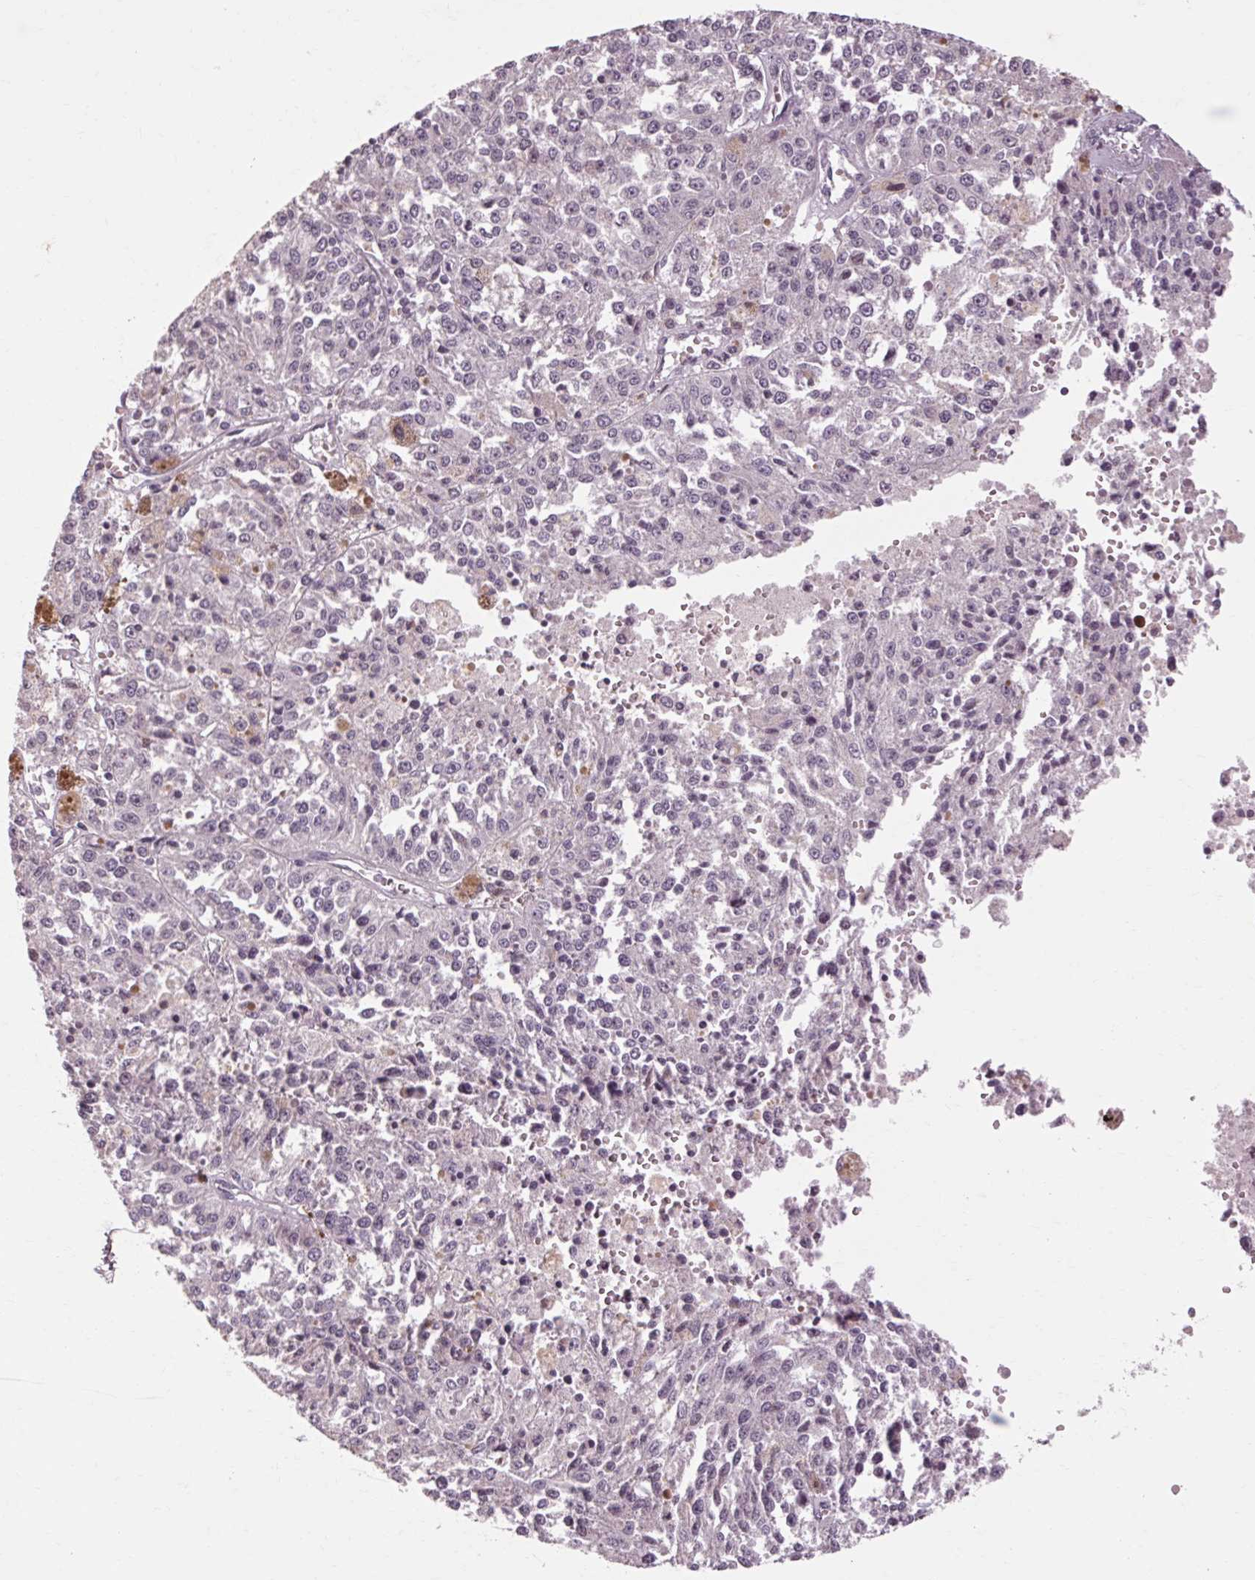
{"staining": {"intensity": "negative", "quantity": "none", "location": "none"}, "tissue": "melanoma", "cell_type": "Tumor cells", "image_type": "cancer", "snomed": [{"axis": "morphology", "description": "Malignant melanoma, Metastatic site"}, {"axis": "topography", "description": "Lymph node"}], "caption": "High power microscopy histopathology image of an immunohistochemistry micrograph of malignant melanoma (metastatic site), revealing no significant expression in tumor cells.", "gene": "POMC", "patient": {"sex": "female", "age": 64}}